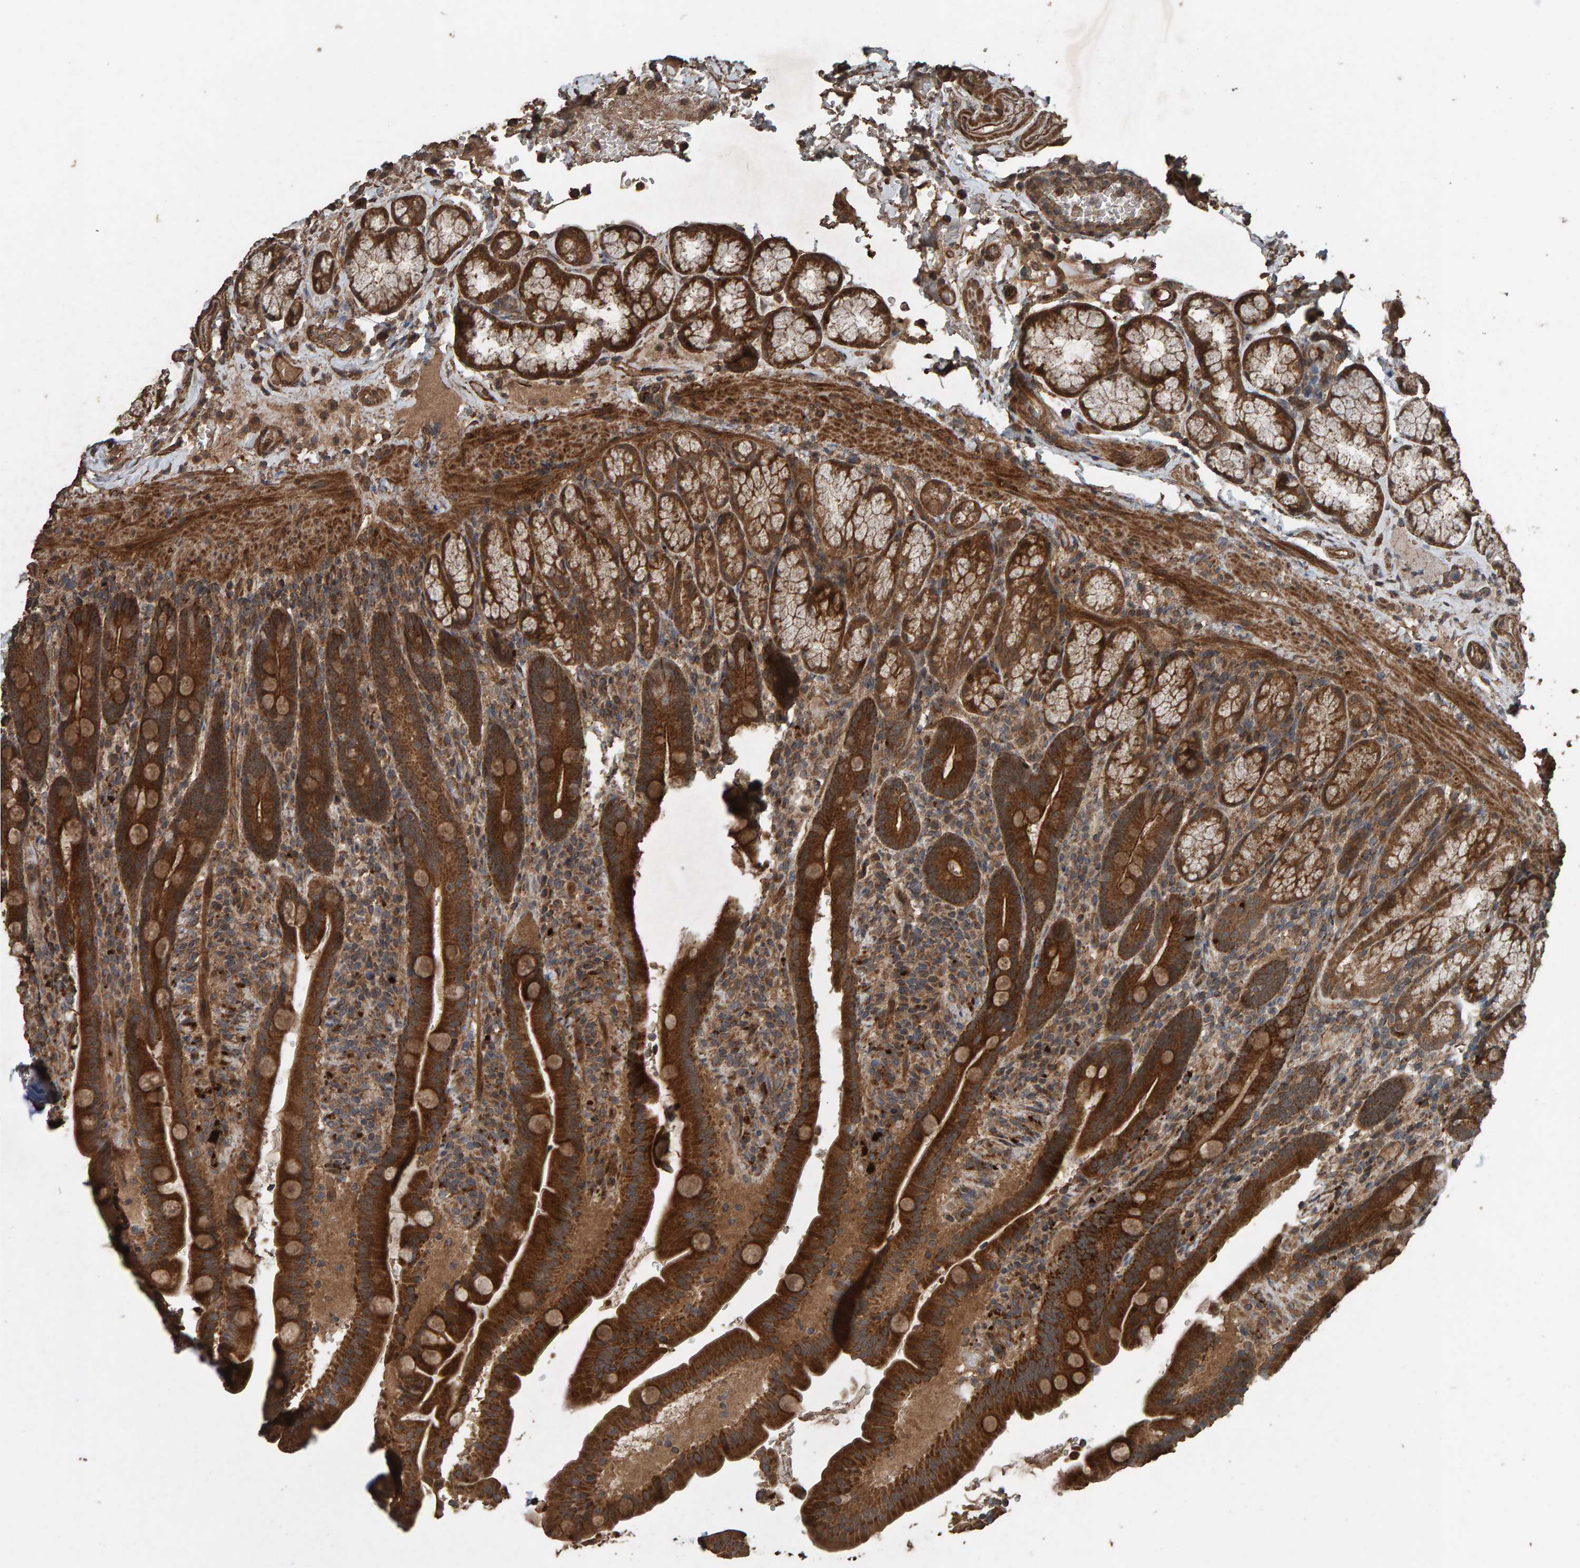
{"staining": {"intensity": "moderate", "quantity": ">75%", "location": "cytoplasmic/membranous"}, "tissue": "duodenum", "cell_type": "Glandular cells", "image_type": "normal", "snomed": [{"axis": "morphology", "description": "Normal tissue, NOS"}, {"axis": "topography", "description": "Duodenum"}], "caption": "Immunohistochemistry (IHC) staining of unremarkable duodenum, which displays medium levels of moderate cytoplasmic/membranous expression in about >75% of glandular cells indicating moderate cytoplasmic/membranous protein expression. The staining was performed using DAB (brown) for protein detection and nuclei were counterstained in hematoxylin (blue).", "gene": "DUS1L", "patient": {"sex": "male", "age": 54}}